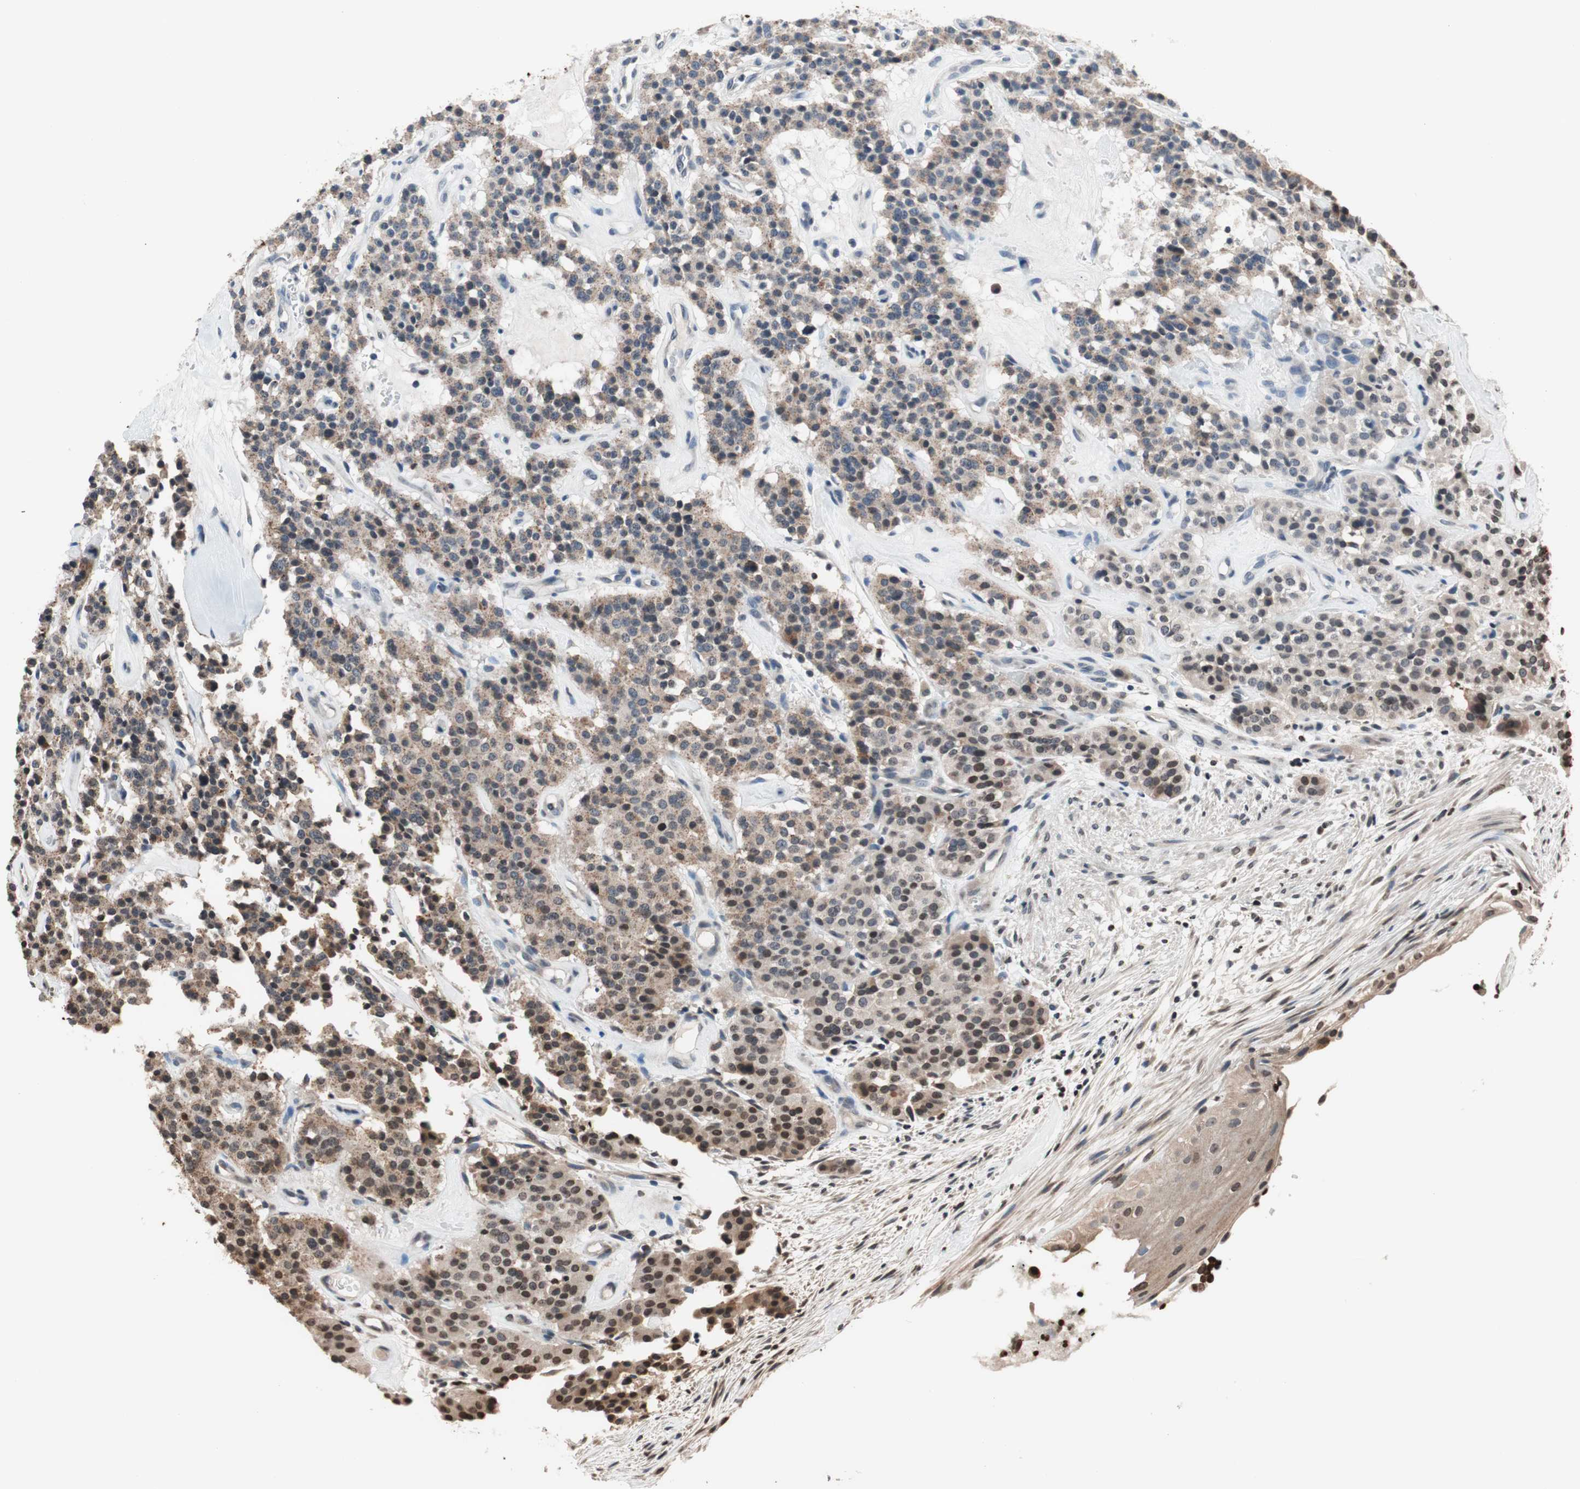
{"staining": {"intensity": "weak", "quantity": ">75%", "location": "cytoplasmic/membranous"}, "tissue": "carcinoid", "cell_type": "Tumor cells", "image_type": "cancer", "snomed": [{"axis": "morphology", "description": "Carcinoid, malignant, NOS"}, {"axis": "topography", "description": "Lung"}], "caption": "This histopathology image shows IHC staining of malignant carcinoid, with low weak cytoplasmic/membranous staining in about >75% of tumor cells.", "gene": "RFC1", "patient": {"sex": "male", "age": 30}}